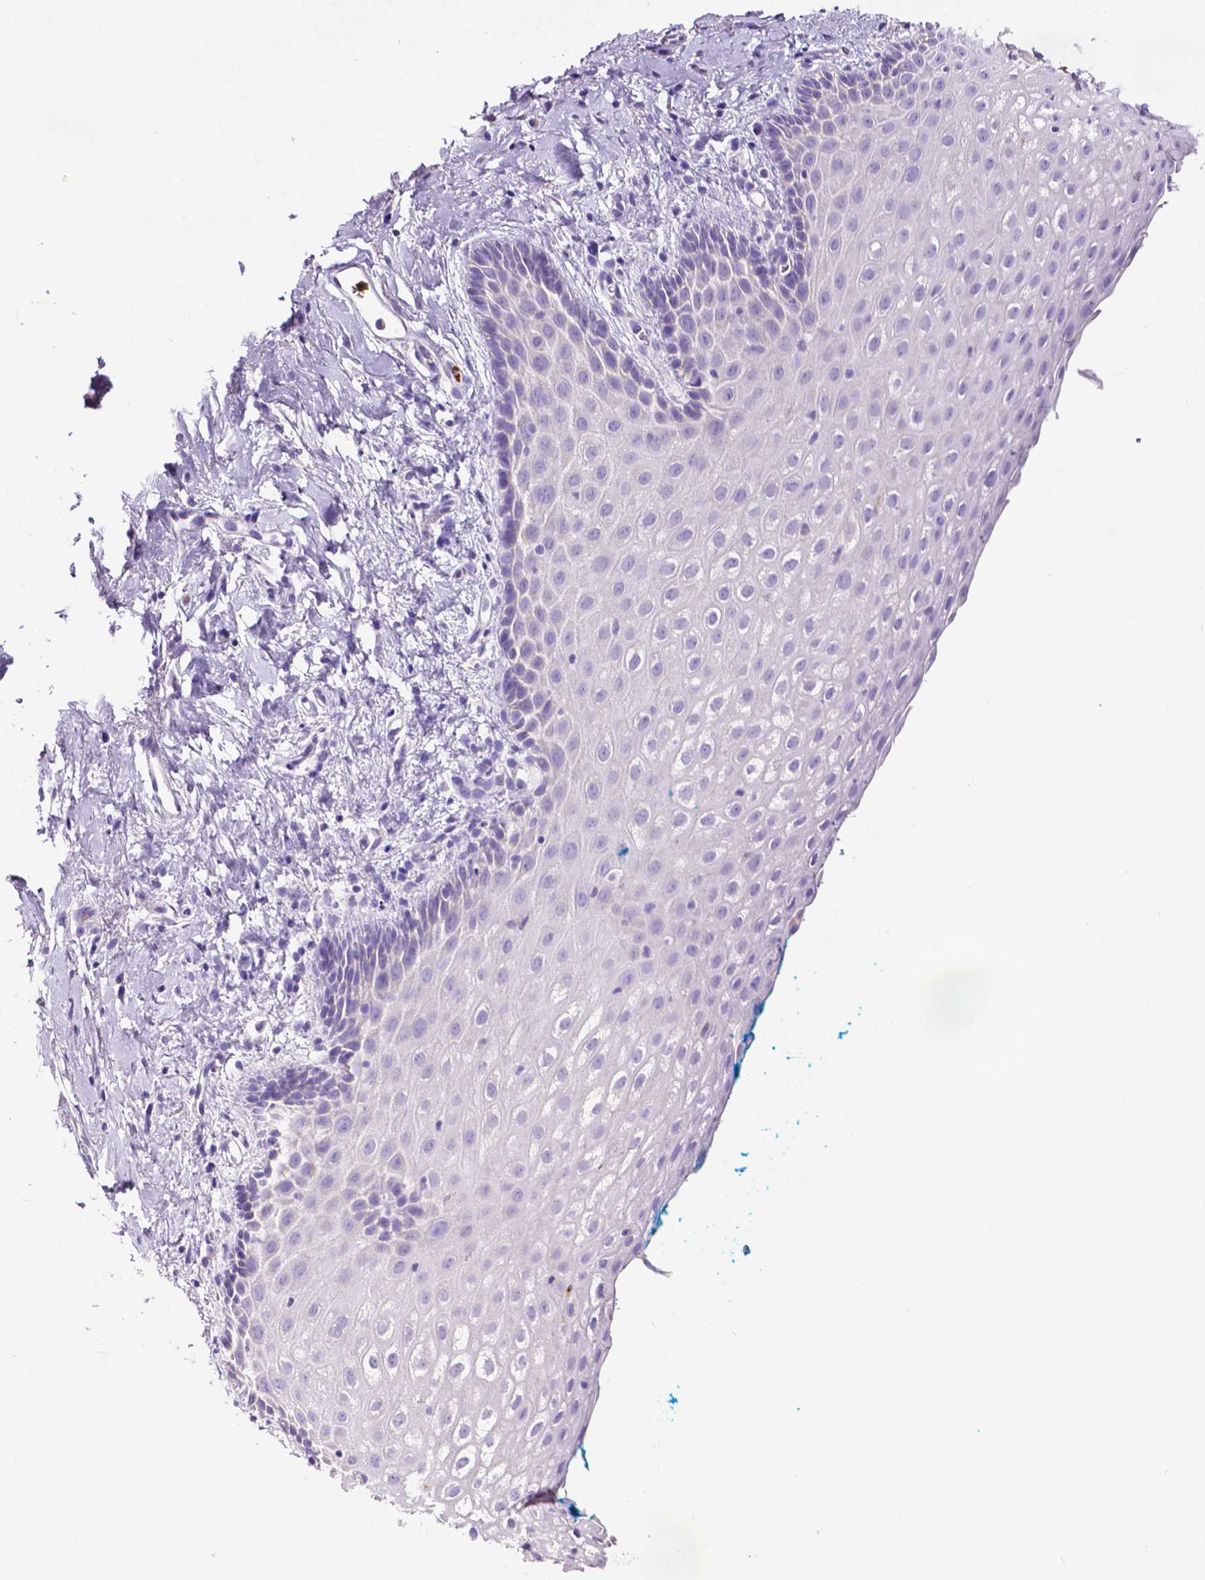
{"staining": {"intensity": "negative", "quantity": "none", "location": "none"}, "tissue": "vagina", "cell_type": "Squamous epithelial cells", "image_type": "normal", "snomed": [{"axis": "morphology", "description": "Normal tissue, NOS"}, {"axis": "morphology", "description": "Adenocarcinoma, NOS"}, {"axis": "topography", "description": "Rectum"}, {"axis": "topography", "description": "Vagina"}, {"axis": "topography", "description": "Peripheral nerve tissue"}], "caption": "DAB (3,3'-diaminobenzidine) immunohistochemical staining of benign human vagina reveals no significant positivity in squamous epithelial cells.", "gene": "MMP9", "patient": {"sex": "female", "age": 71}}